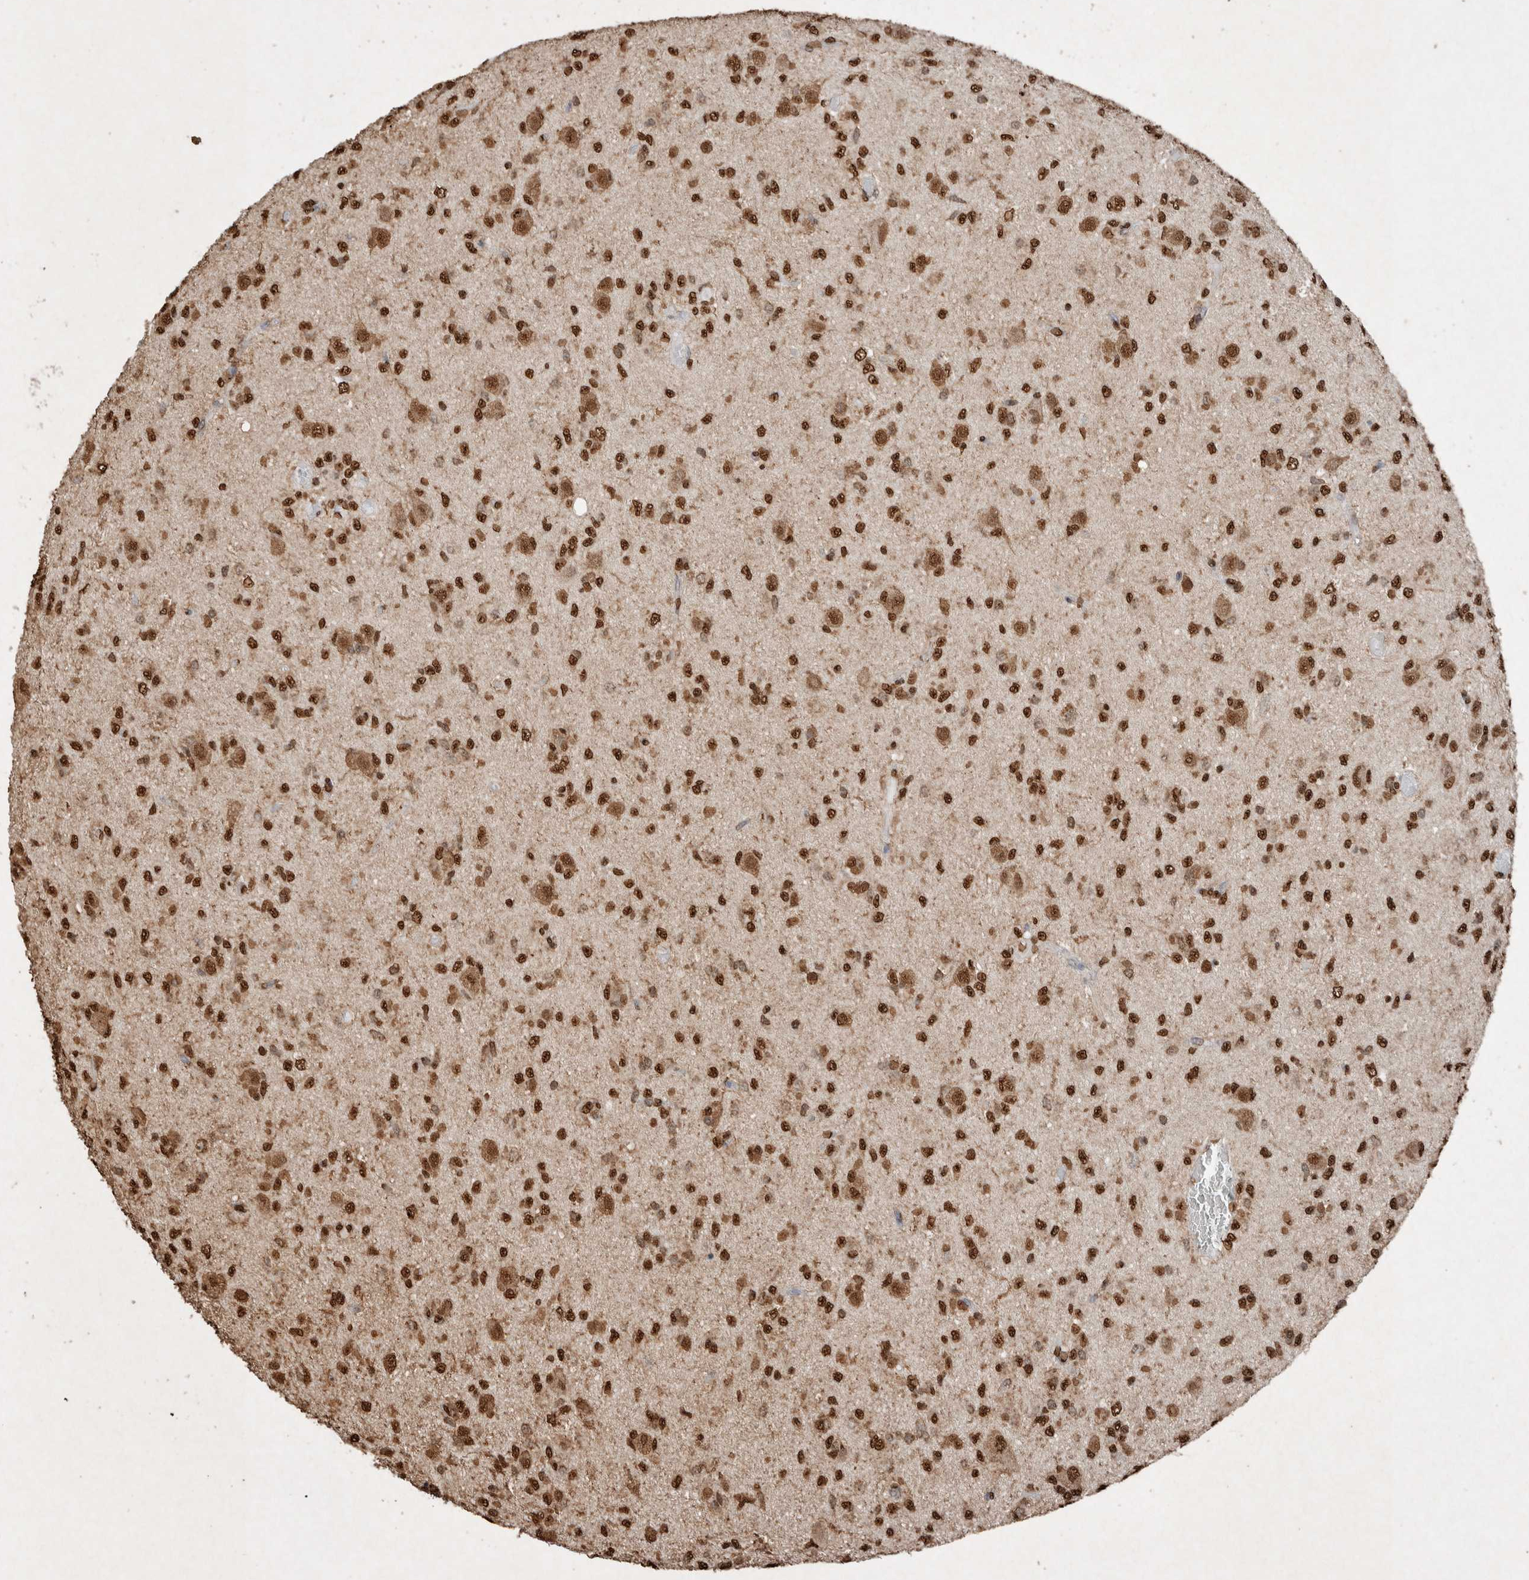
{"staining": {"intensity": "strong", "quantity": ">75%", "location": "nuclear"}, "tissue": "glioma", "cell_type": "Tumor cells", "image_type": "cancer", "snomed": [{"axis": "morphology", "description": "Glioma, malignant, High grade"}, {"axis": "topography", "description": "Brain"}], "caption": "IHC (DAB (3,3'-diaminobenzidine)) staining of malignant high-grade glioma shows strong nuclear protein expression in approximately >75% of tumor cells.", "gene": "FSTL3", "patient": {"sex": "female", "age": 59}}